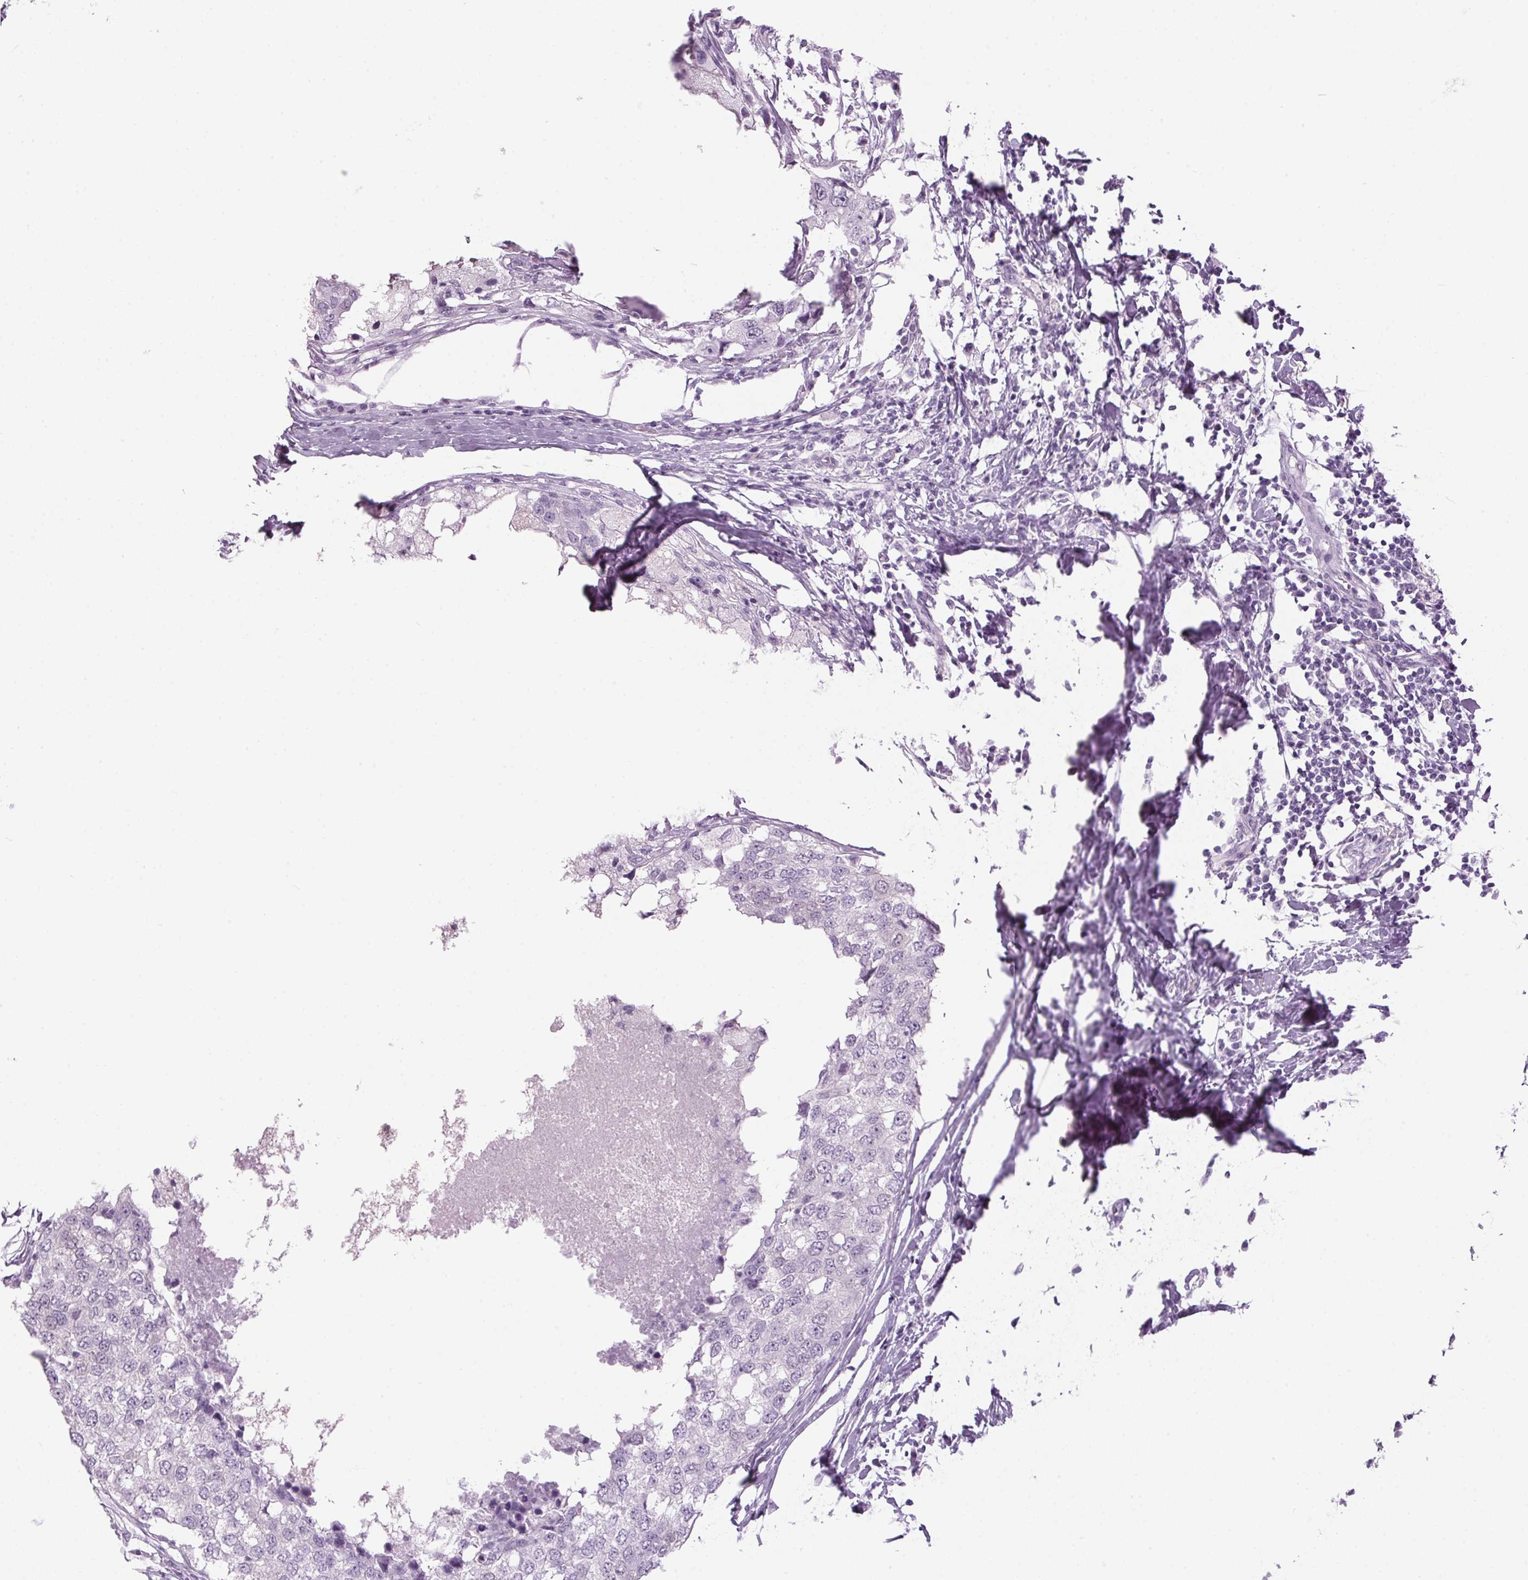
{"staining": {"intensity": "negative", "quantity": "none", "location": "none"}, "tissue": "breast cancer", "cell_type": "Tumor cells", "image_type": "cancer", "snomed": [{"axis": "morphology", "description": "Duct carcinoma"}, {"axis": "topography", "description": "Breast"}], "caption": "Immunohistochemistry (IHC) photomicrograph of breast infiltrating ductal carcinoma stained for a protein (brown), which displays no staining in tumor cells. (Immunohistochemistry (IHC), brightfield microscopy, high magnification).", "gene": "PPP1R1A", "patient": {"sex": "female", "age": 27}}